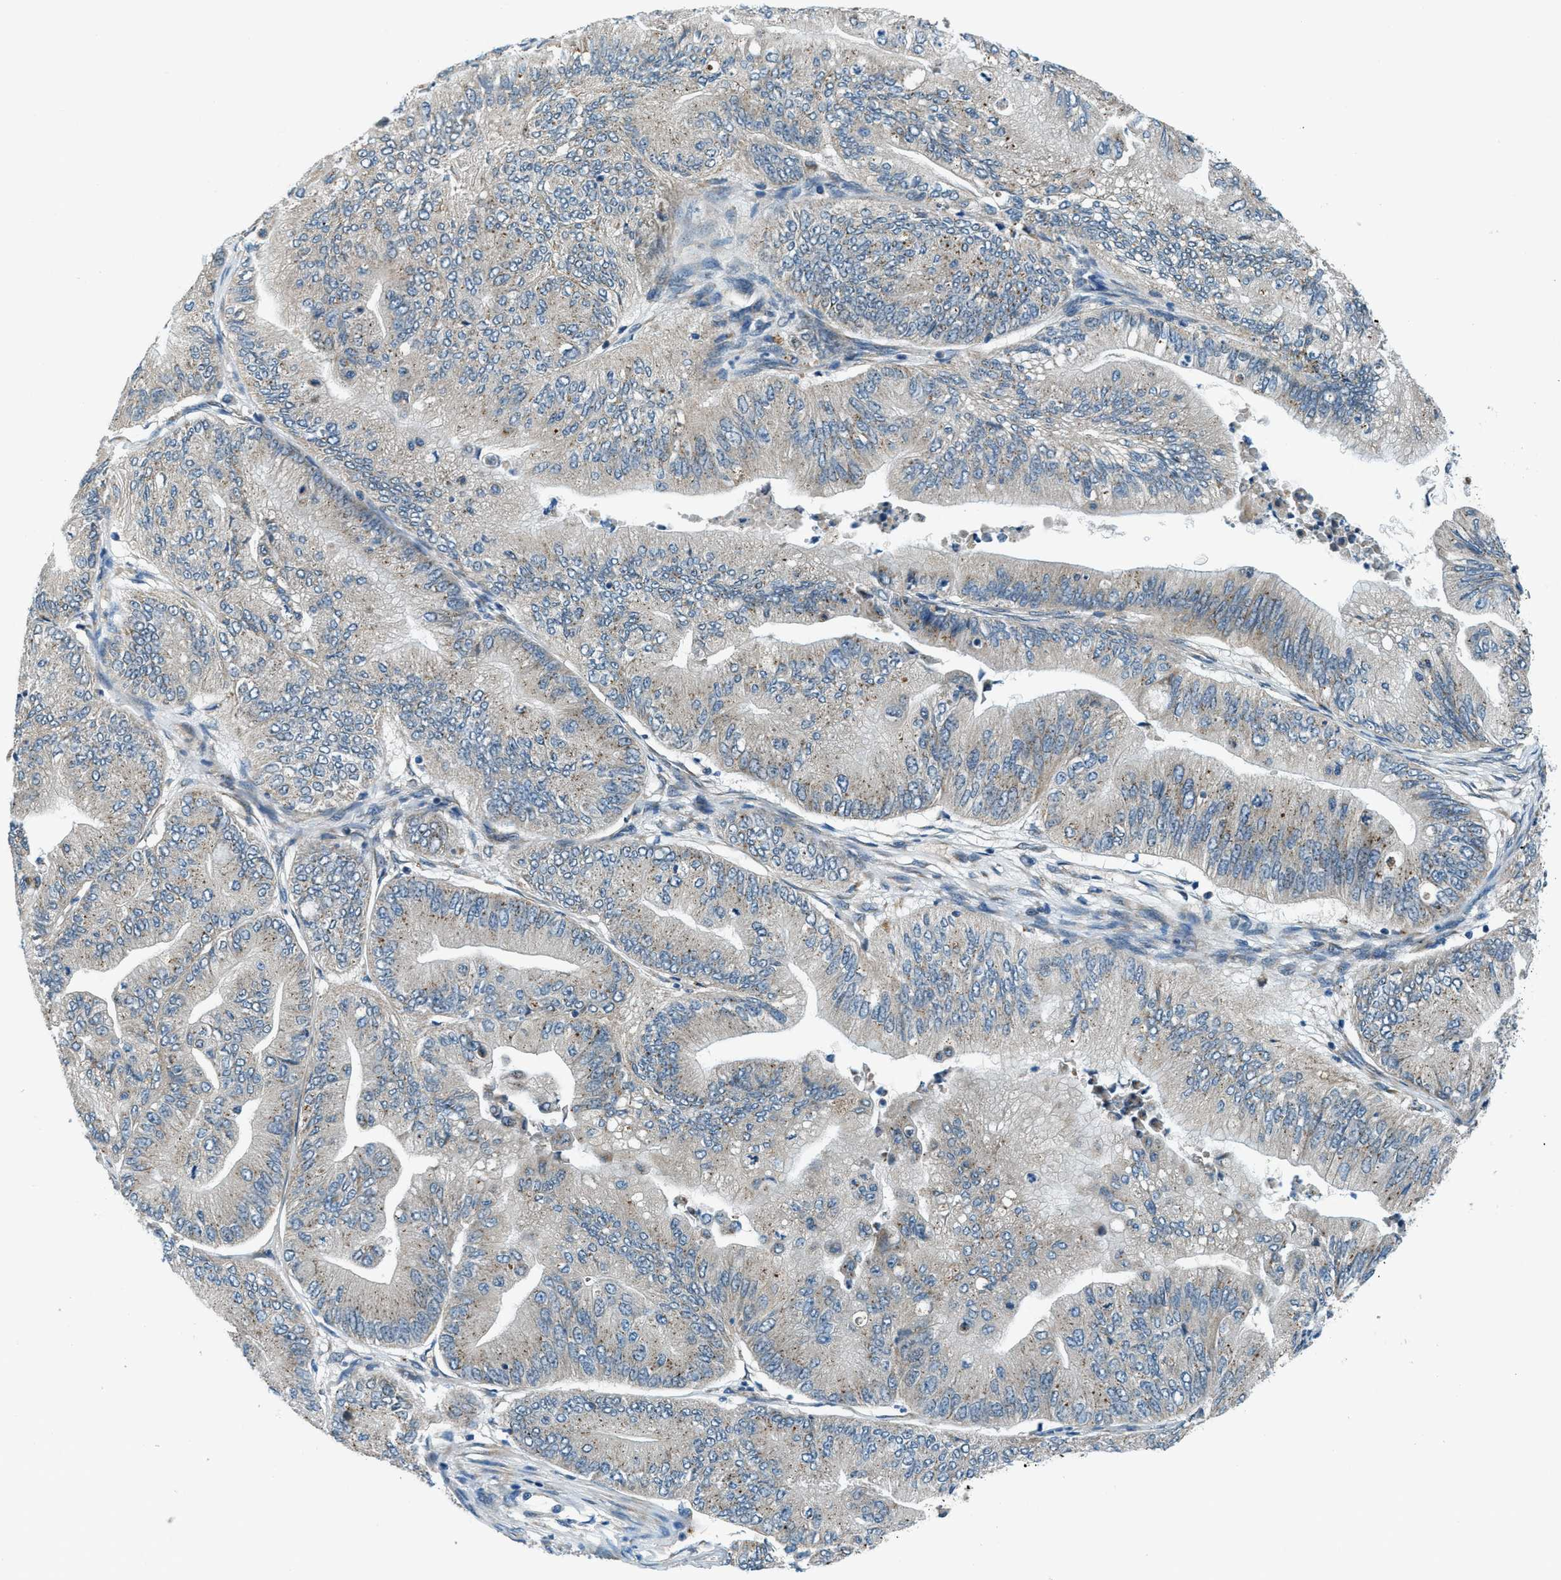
{"staining": {"intensity": "weak", "quantity": "<25%", "location": "cytoplasmic/membranous"}, "tissue": "ovarian cancer", "cell_type": "Tumor cells", "image_type": "cancer", "snomed": [{"axis": "morphology", "description": "Cystadenocarcinoma, mucinous, NOS"}, {"axis": "topography", "description": "Ovary"}], "caption": "Tumor cells are negative for protein expression in human mucinous cystadenocarcinoma (ovarian). (DAB (3,3'-diaminobenzidine) IHC, high magnification).", "gene": "GINM1", "patient": {"sex": "female", "age": 61}}